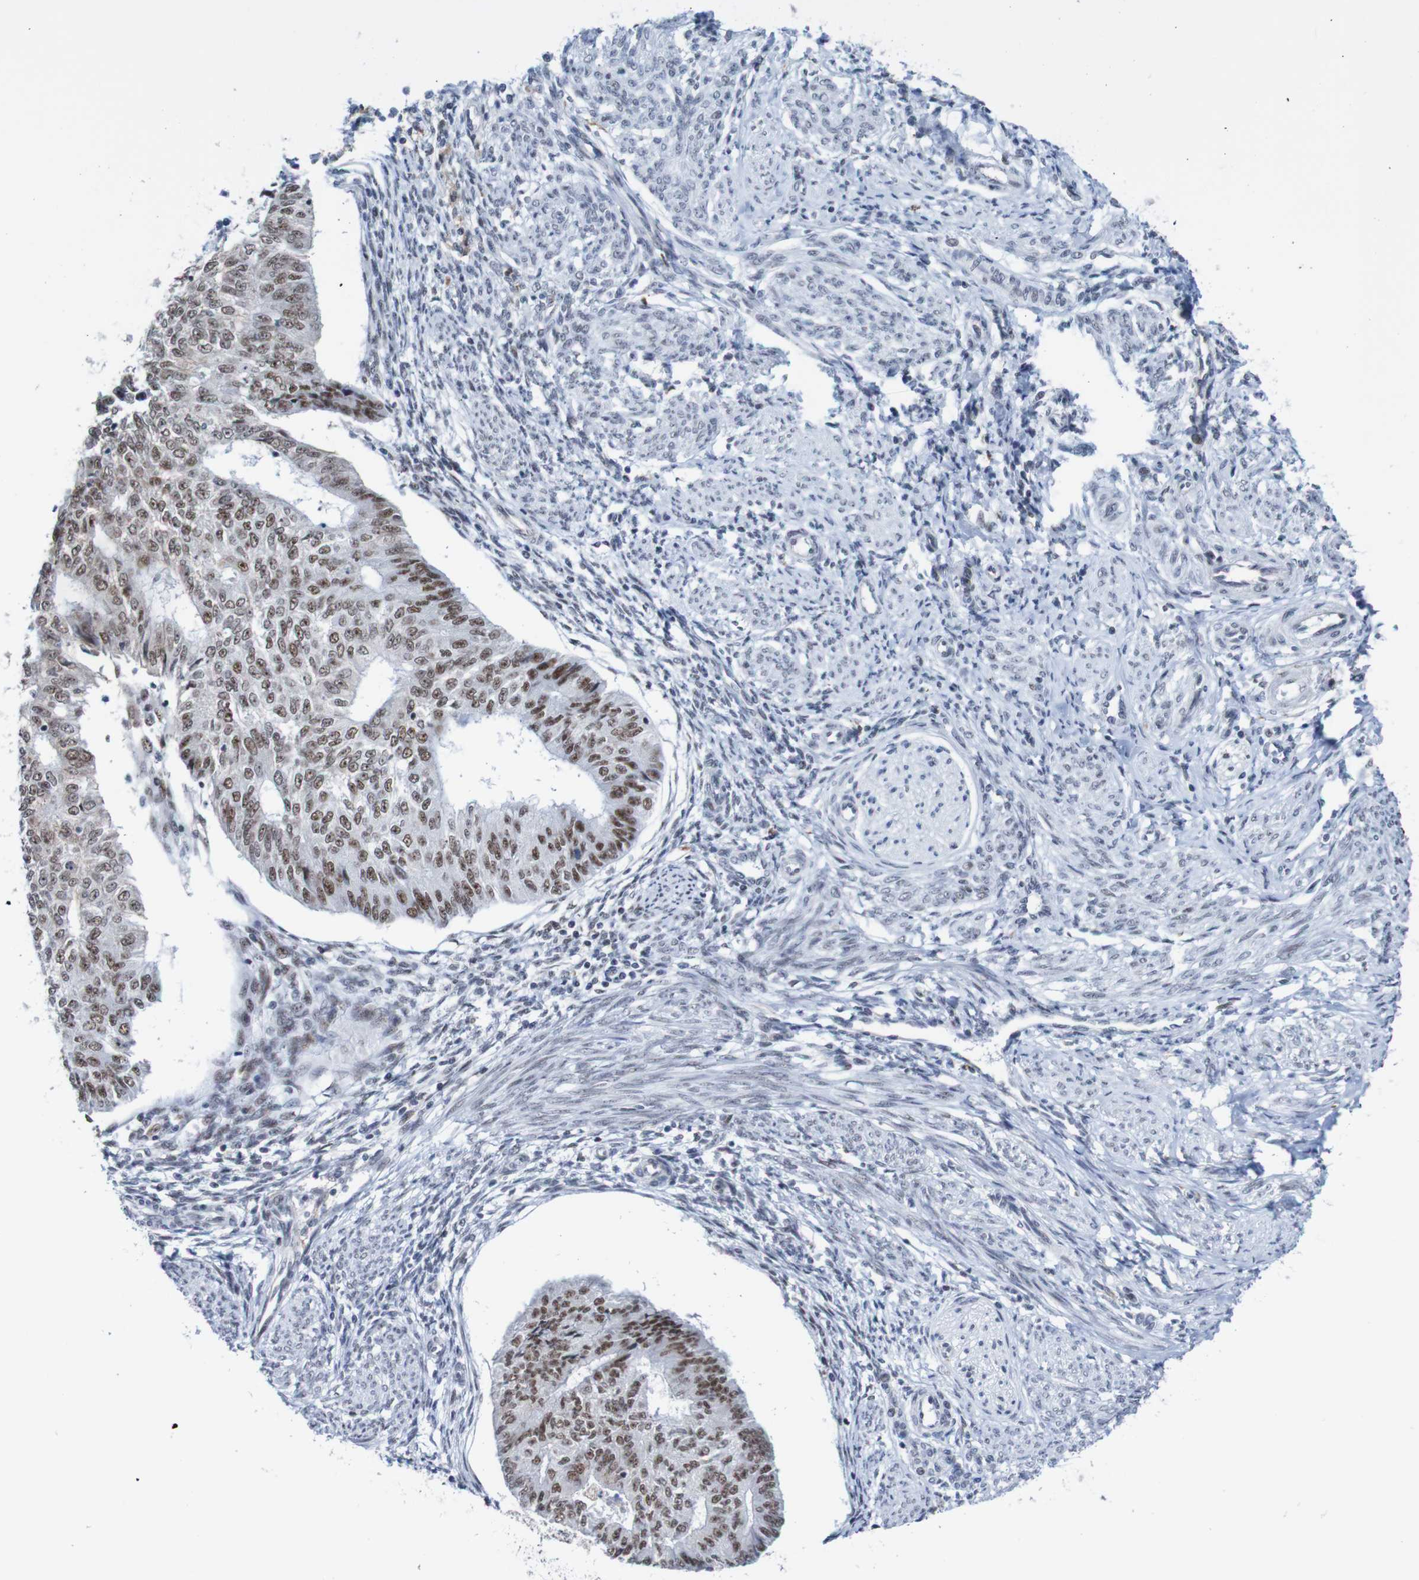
{"staining": {"intensity": "moderate", "quantity": ">75%", "location": "nuclear"}, "tissue": "endometrial cancer", "cell_type": "Tumor cells", "image_type": "cancer", "snomed": [{"axis": "morphology", "description": "Adenocarcinoma, NOS"}, {"axis": "topography", "description": "Endometrium"}], "caption": "Human adenocarcinoma (endometrial) stained with a brown dye exhibits moderate nuclear positive positivity in approximately >75% of tumor cells.", "gene": "CDC5L", "patient": {"sex": "female", "age": 32}}